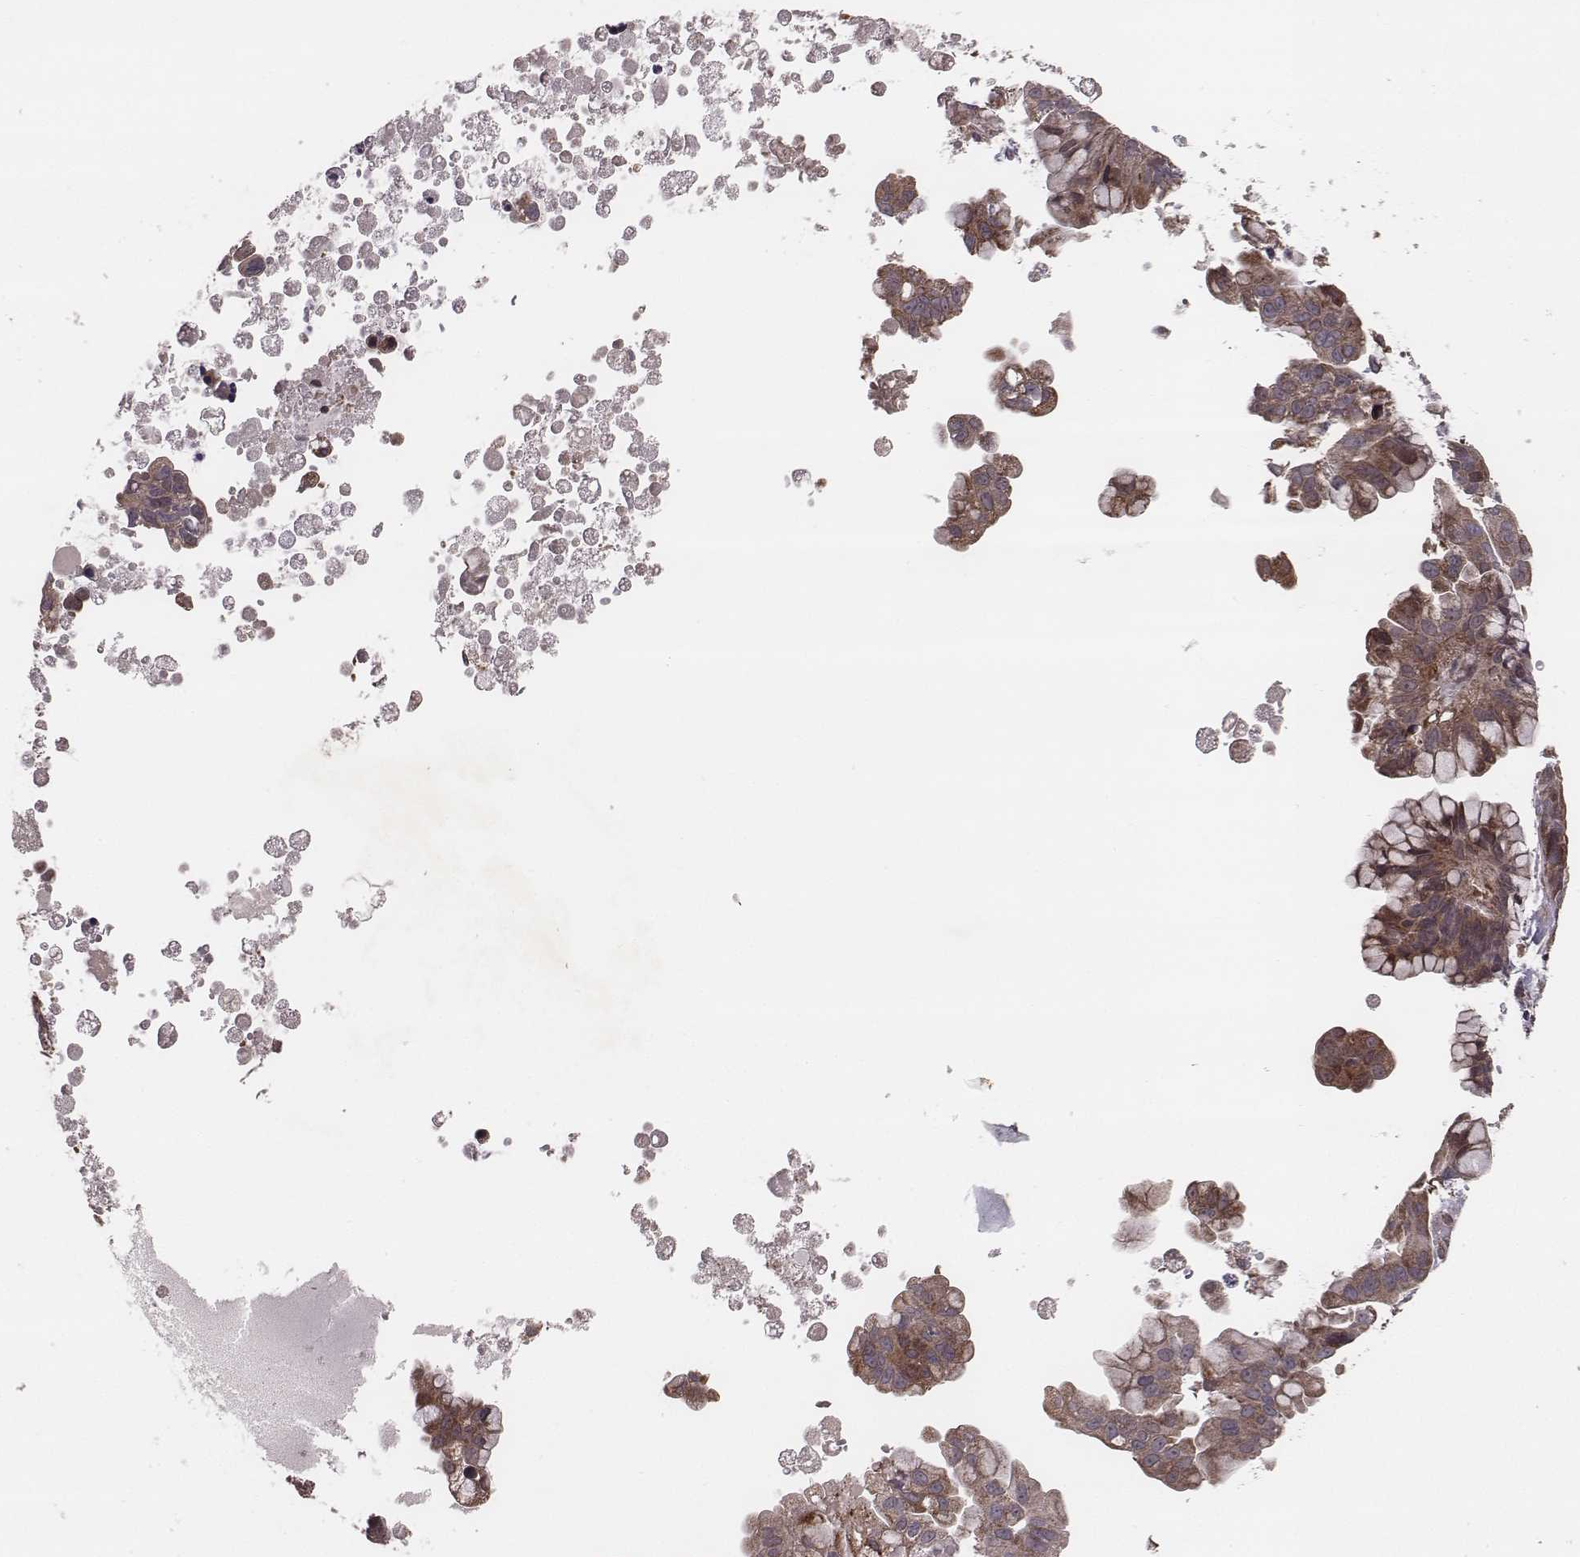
{"staining": {"intensity": "strong", "quantity": ">75%", "location": "cytoplasmic/membranous"}, "tissue": "ovarian cancer", "cell_type": "Tumor cells", "image_type": "cancer", "snomed": [{"axis": "morphology", "description": "Cystadenocarcinoma, mucinous, NOS"}, {"axis": "topography", "description": "Ovary"}], "caption": "Protein expression analysis of mucinous cystadenocarcinoma (ovarian) demonstrates strong cytoplasmic/membranous expression in about >75% of tumor cells.", "gene": "ZDHHC21", "patient": {"sex": "female", "age": 76}}